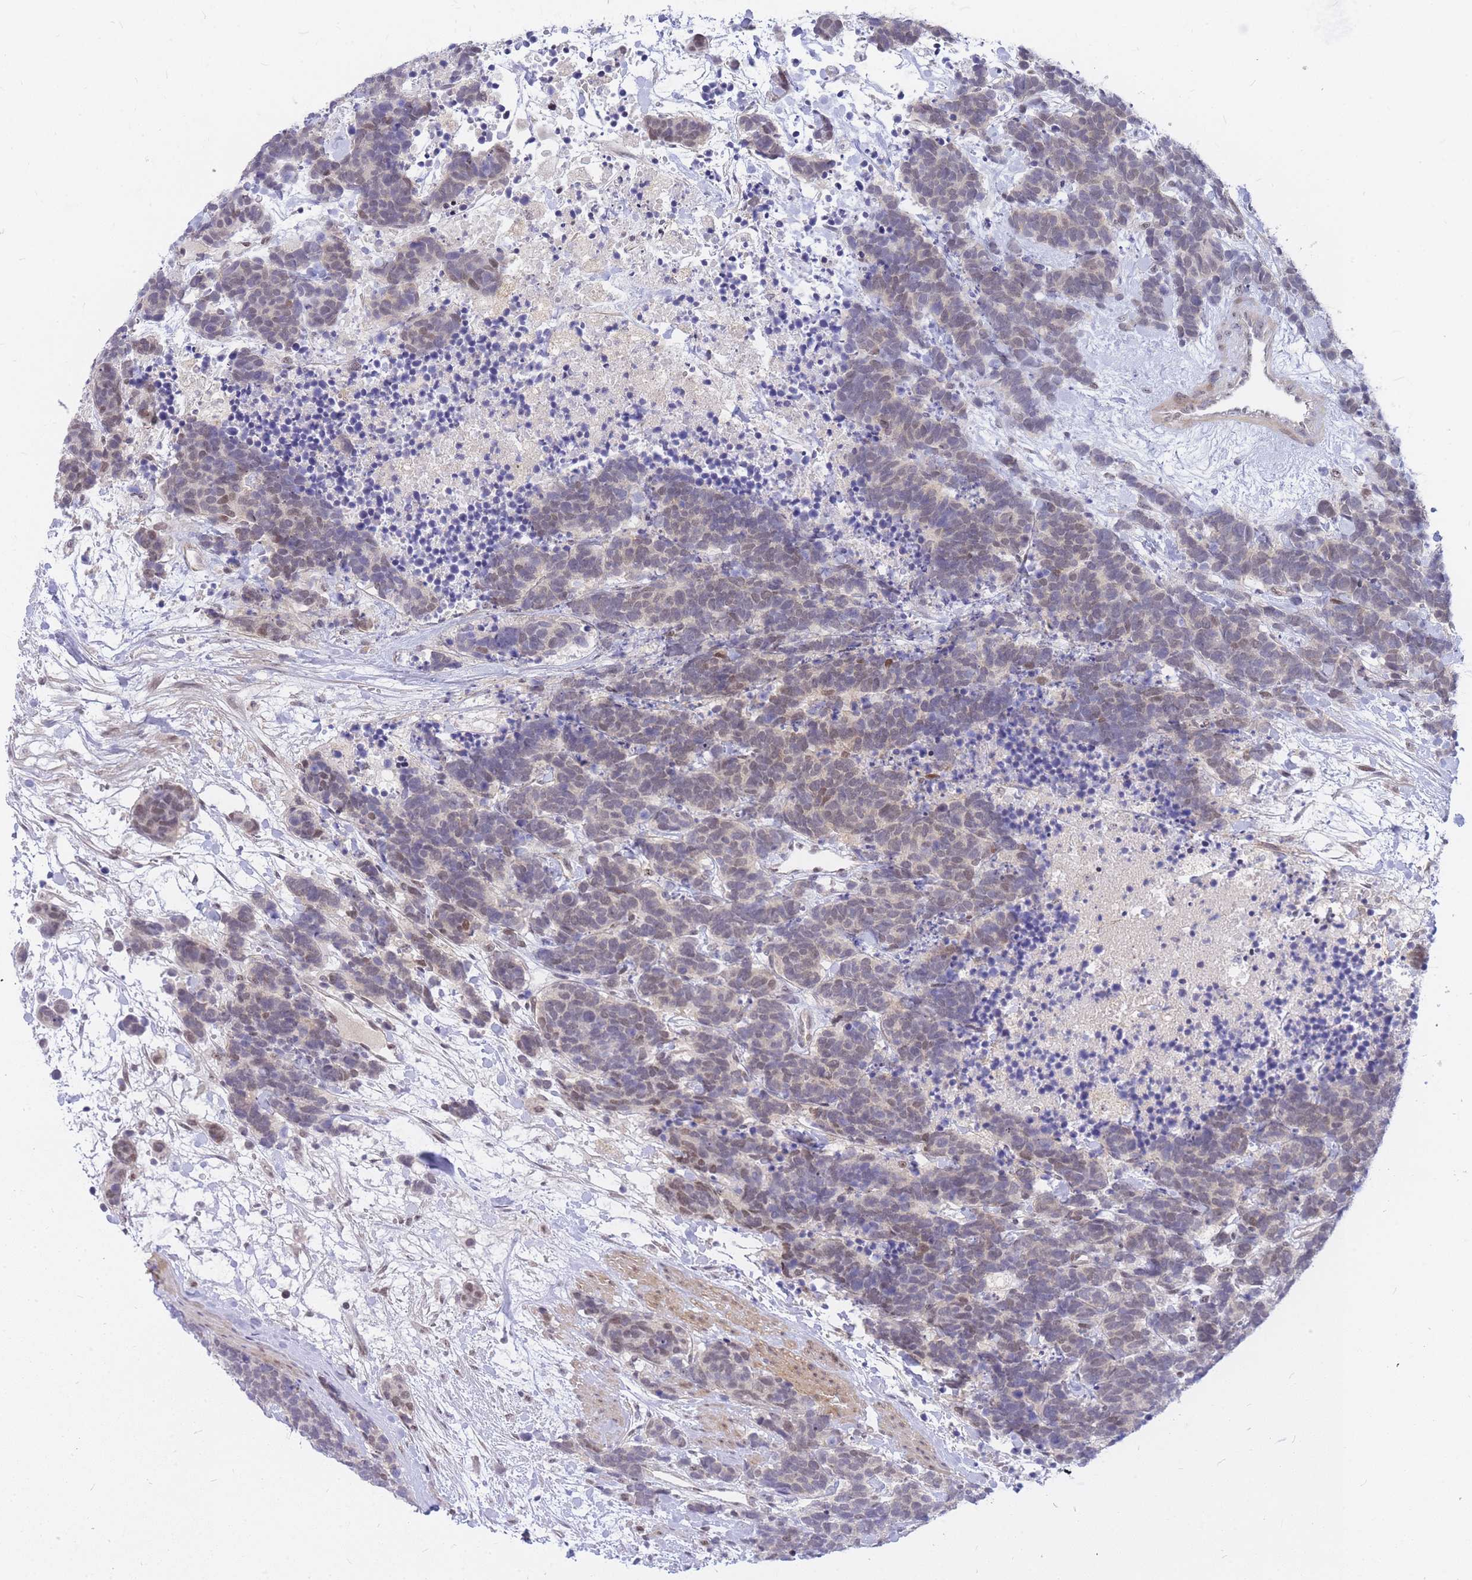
{"staining": {"intensity": "weak", "quantity": "25%-75%", "location": "cytoplasmic/membranous,nuclear"}, "tissue": "carcinoid", "cell_type": "Tumor cells", "image_type": "cancer", "snomed": [{"axis": "morphology", "description": "Carcinoma, NOS"}, {"axis": "morphology", "description": "Carcinoid, malignant, NOS"}, {"axis": "topography", "description": "Prostate"}], "caption": "IHC micrograph of carcinoid stained for a protein (brown), which demonstrates low levels of weak cytoplasmic/membranous and nuclear positivity in about 25%-75% of tumor cells.", "gene": "TLE2", "patient": {"sex": "male", "age": 57}}